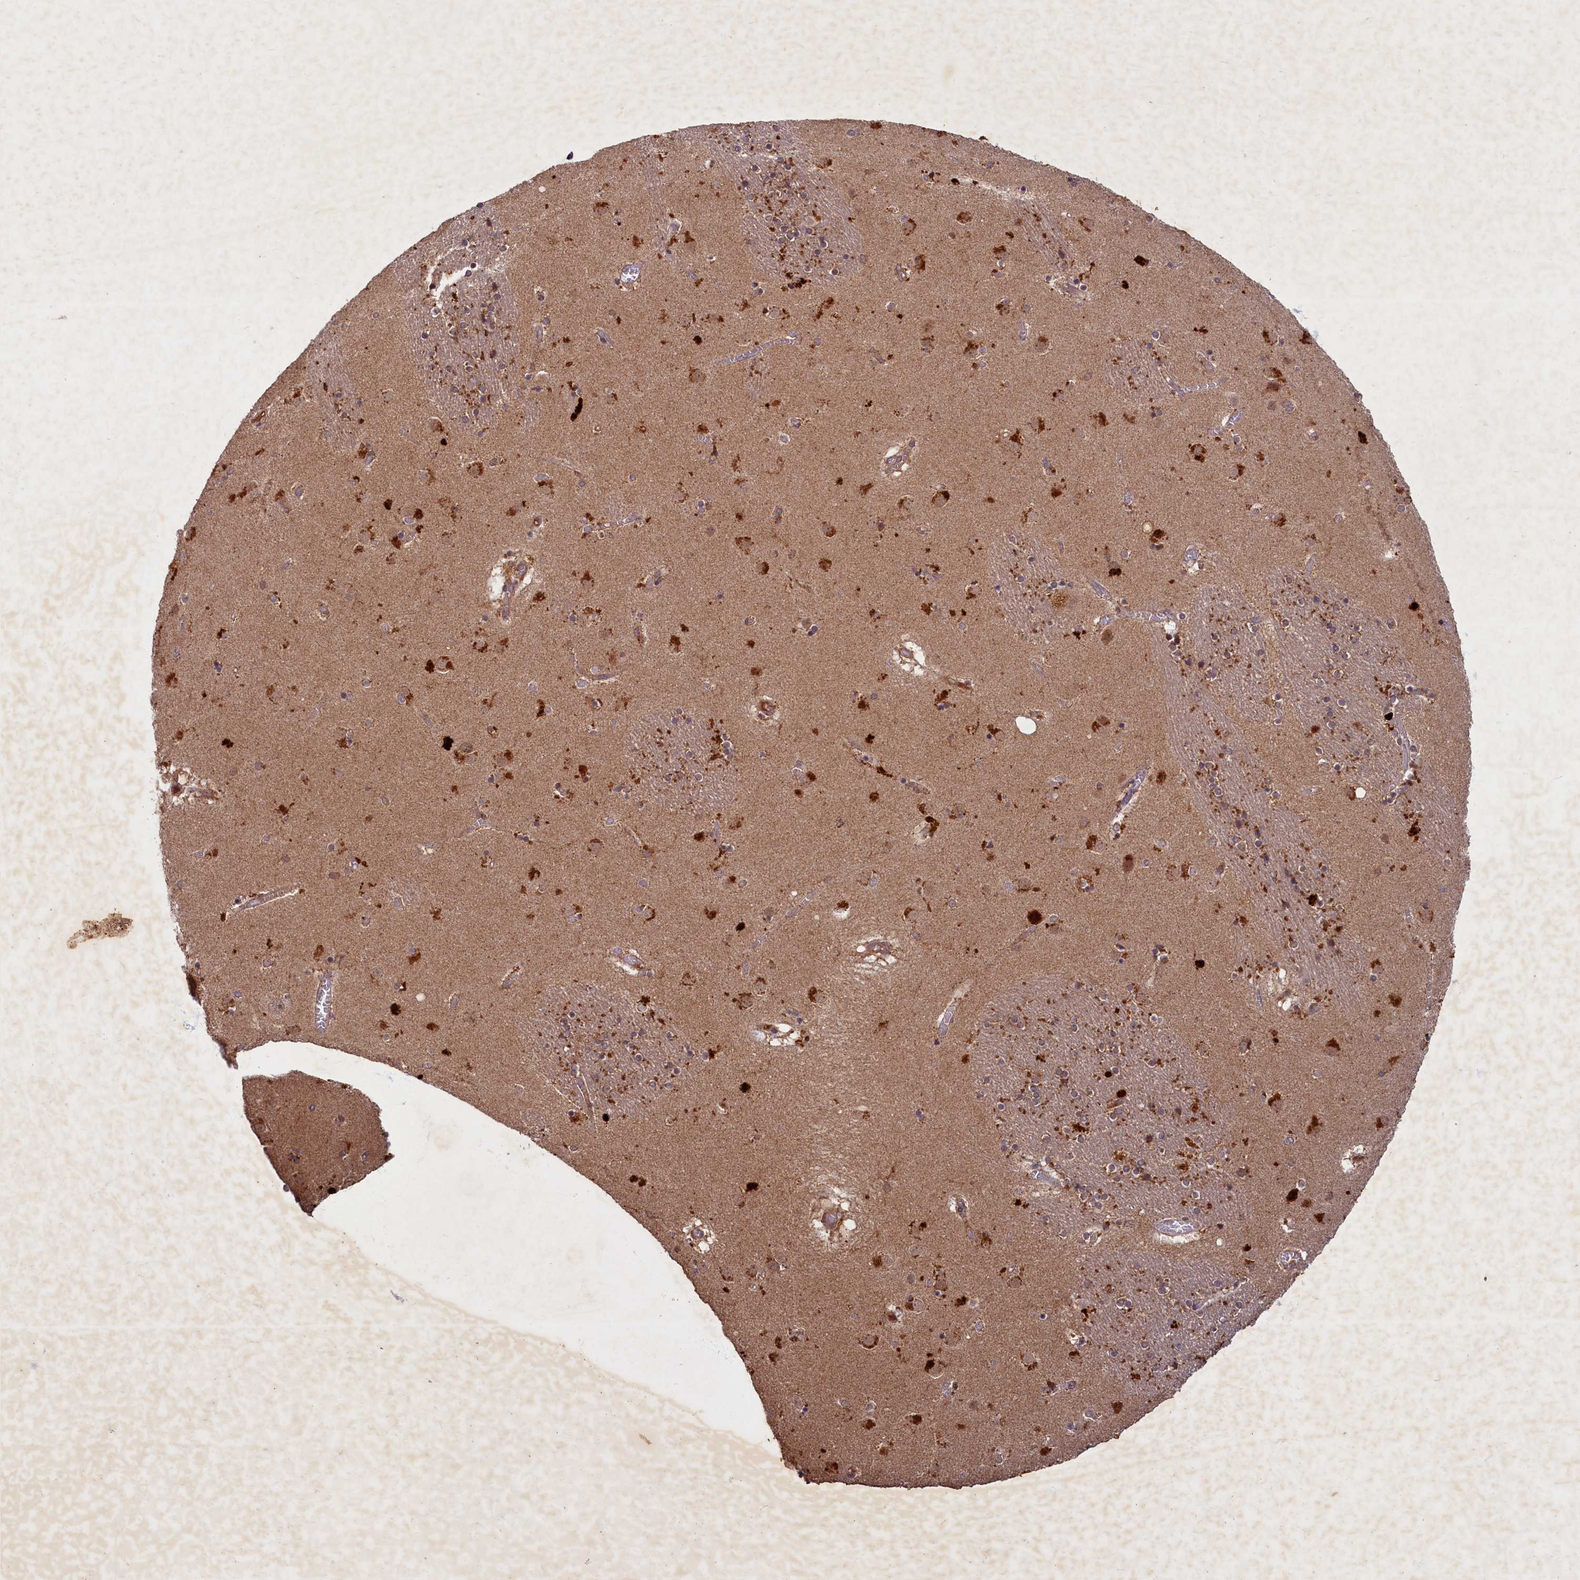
{"staining": {"intensity": "strong", "quantity": "<25%", "location": "cytoplasmic/membranous"}, "tissue": "caudate", "cell_type": "Glial cells", "image_type": "normal", "snomed": [{"axis": "morphology", "description": "Normal tissue, NOS"}, {"axis": "topography", "description": "Lateral ventricle wall"}], "caption": "Benign caudate was stained to show a protein in brown. There is medium levels of strong cytoplasmic/membranous staining in approximately <25% of glial cells.", "gene": "SLC11A2", "patient": {"sex": "male", "age": 70}}